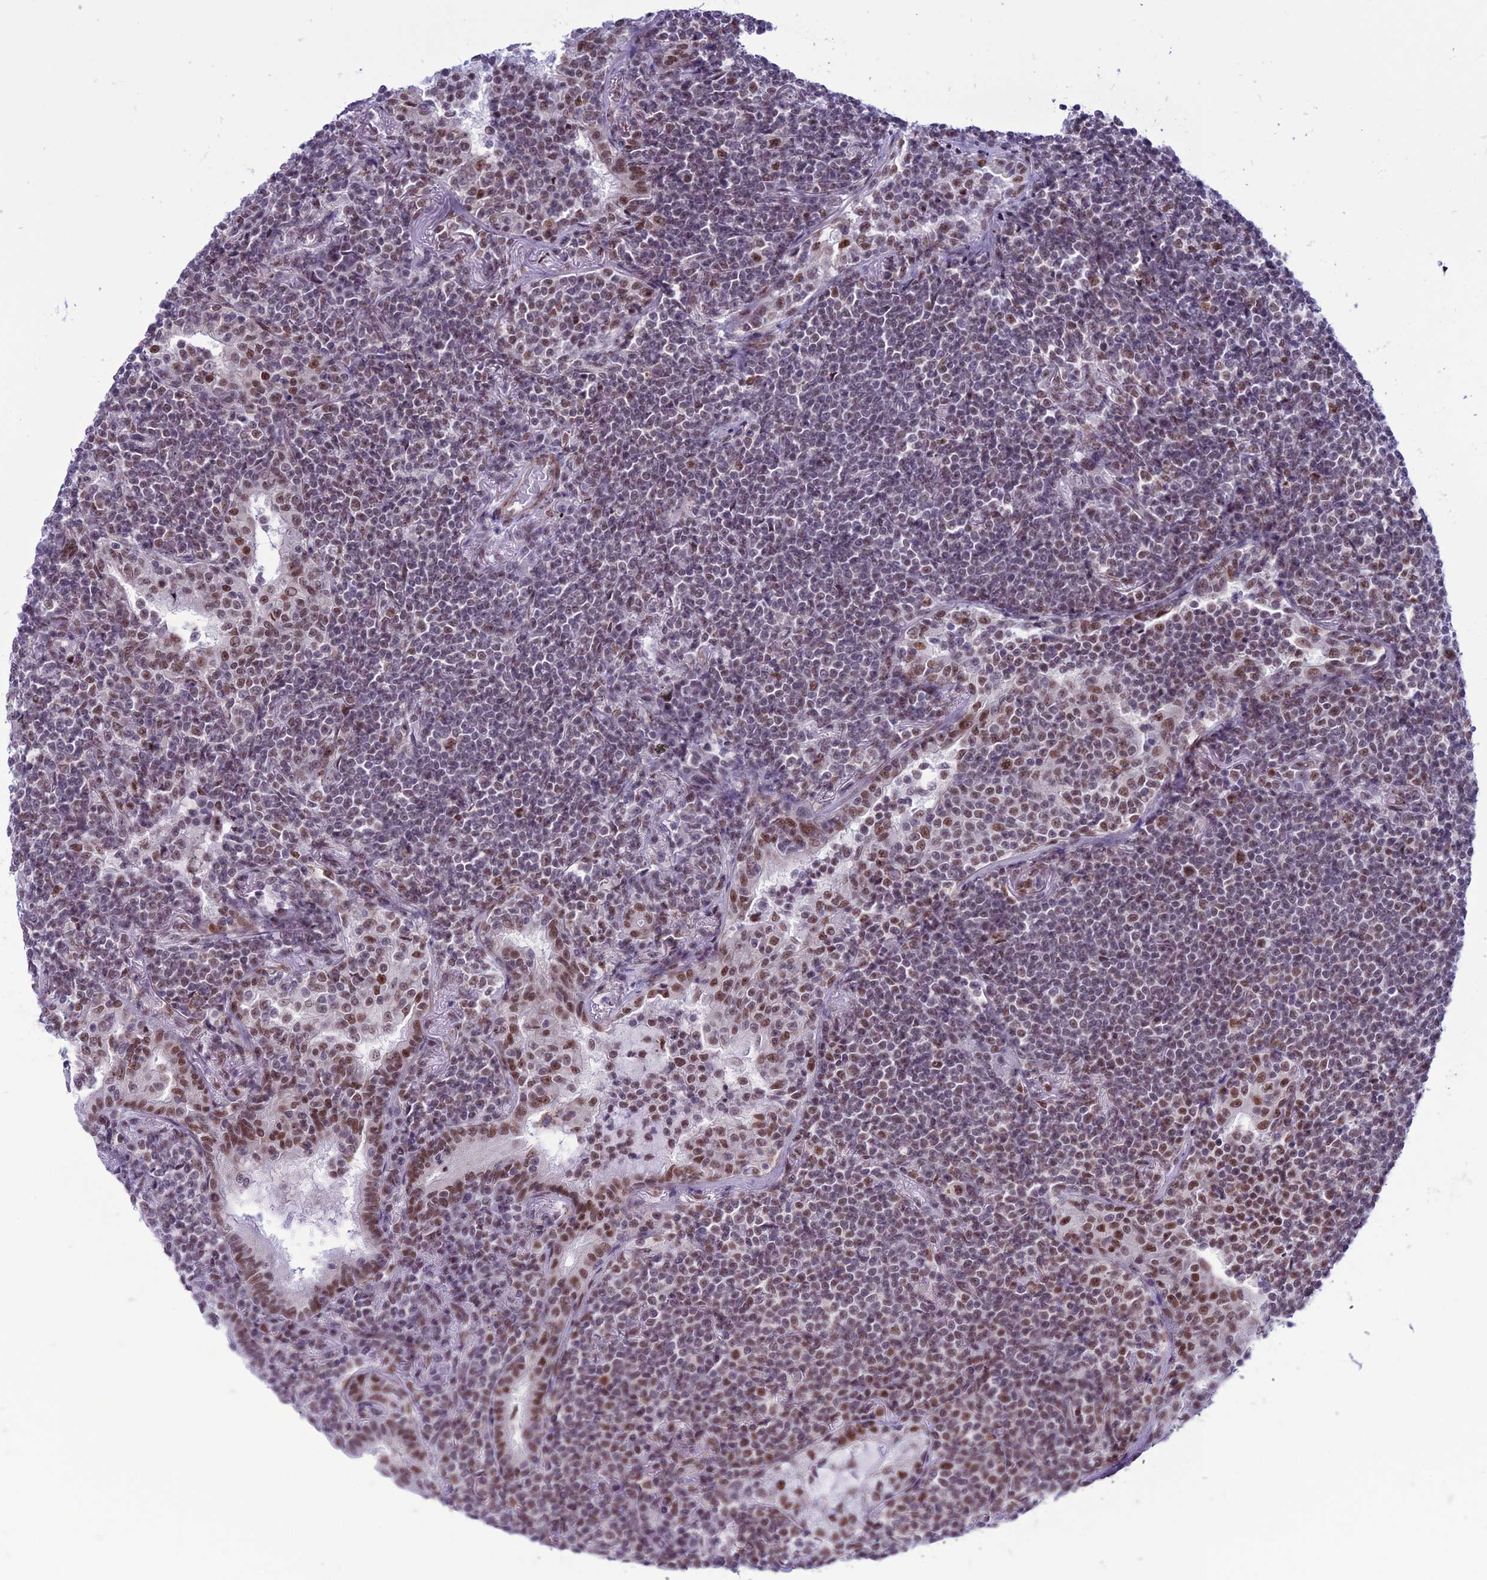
{"staining": {"intensity": "moderate", "quantity": "<25%", "location": "nuclear"}, "tissue": "lymphoma", "cell_type": "Tumor cells", "image_type": "cancer", "snomed": [{"axis": "morphology", "description": "Malignant lymphoma, non-Hodgkin's type, Low grade"}, {"axis": "topography", "description": "Lung"}], "caption": "About <25% of tumor cells in human low-grade malignant lymphoma, non-Hodgkin's type exhibit moderate nuclear protein expression as visualized by brown immunohistochemical staining.", "gene": "U2AF1", "patient": {"sex": "female", "age": 71}}